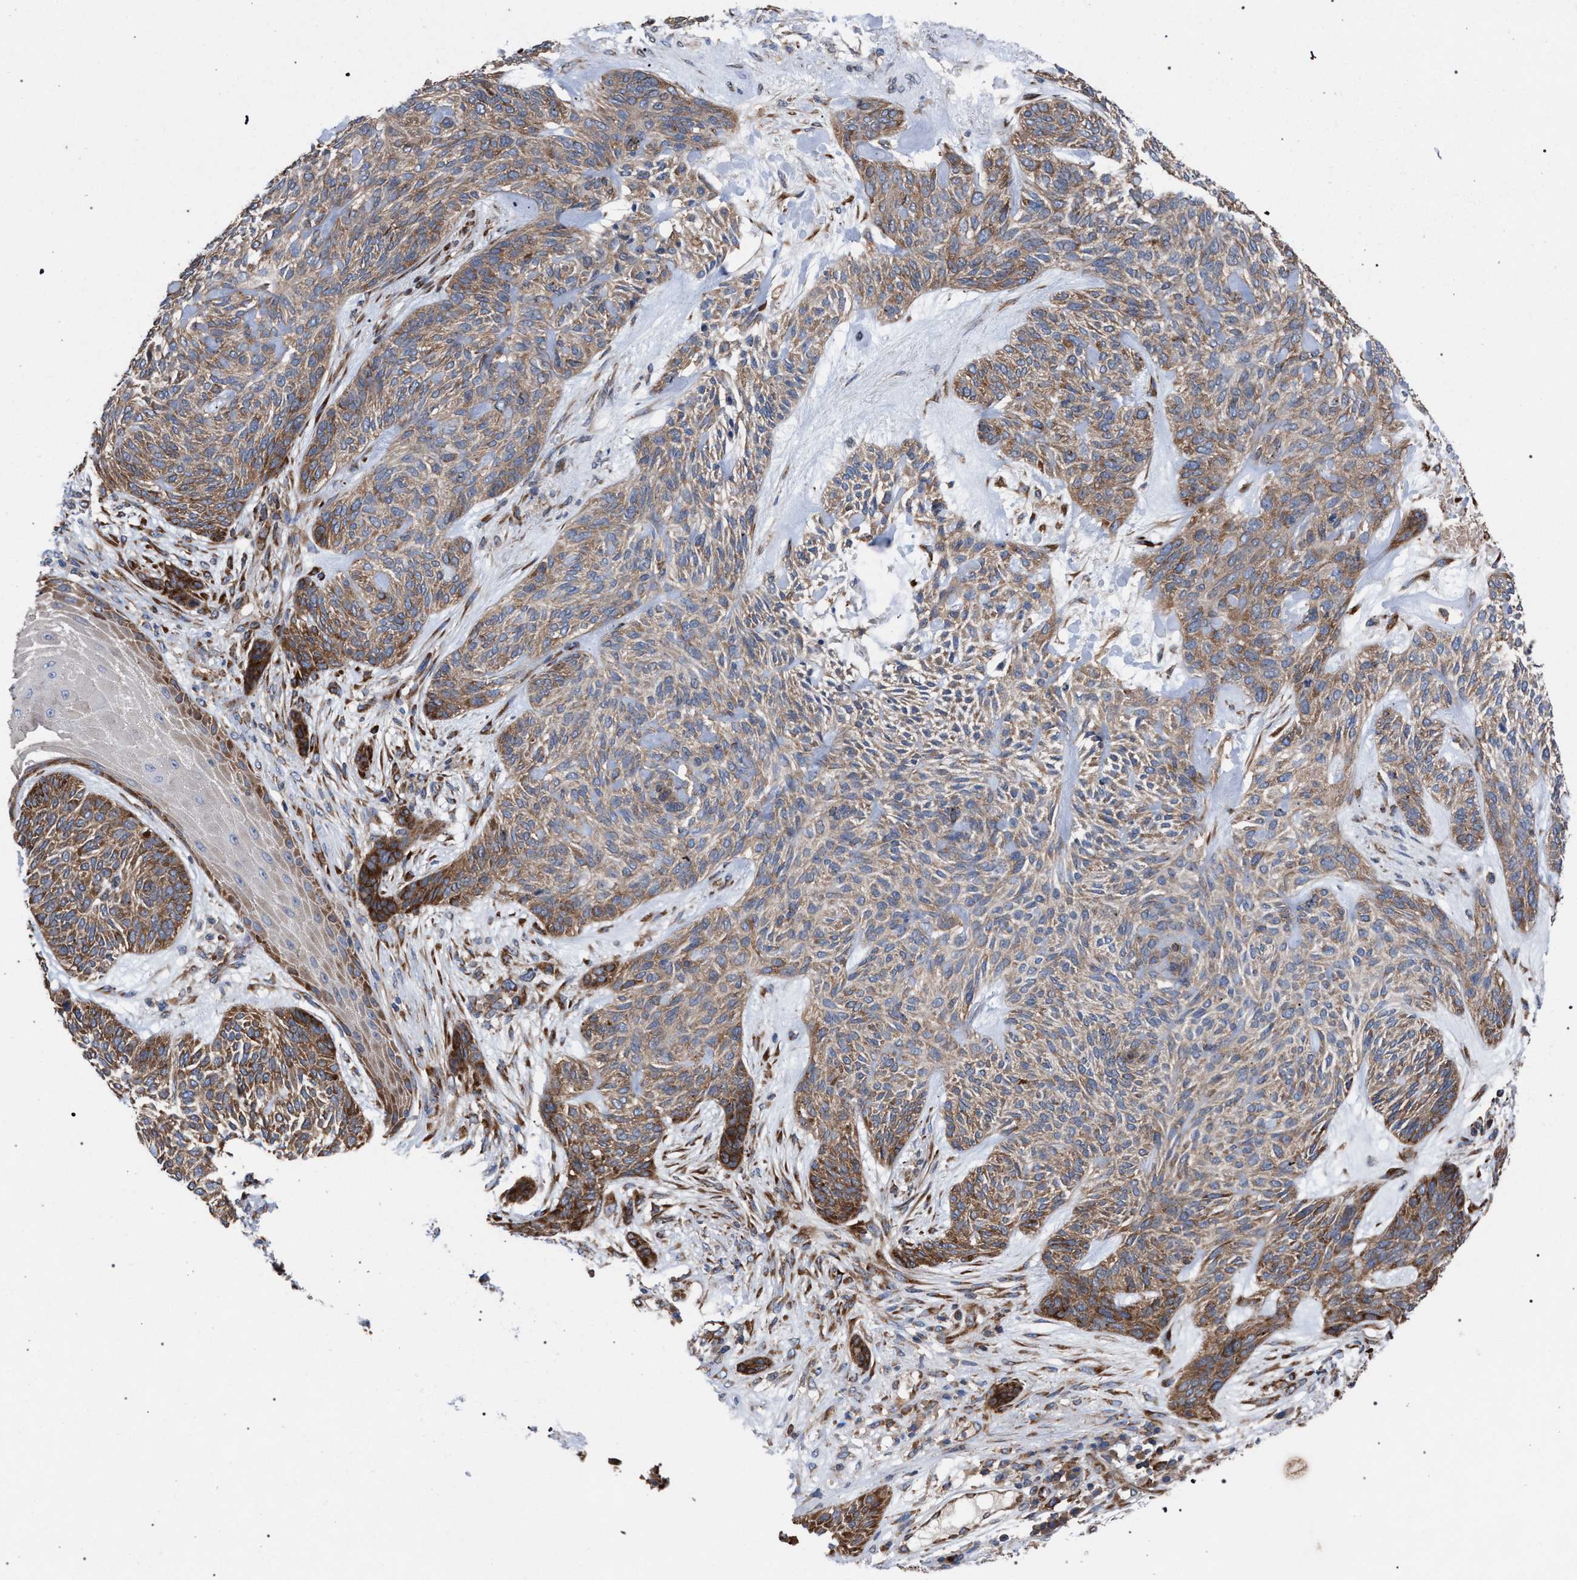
{"staining": {"intensity": "moderate", "quantity": ">75%", "location": "cytoplasmic/membranous"}, "tissue": "skin cancer", "cell_type": "Tumor cells", "image_type": "cancer", "snomed": [{"axis": "morphology", "description": "Basal cell carcinoma"}, {"axis": "topography", "description": "Skin"}], "caption": "This is a micrograph of IHC staining of skin cancer, which shows moderate positivity in the cytoplasmic/membranous of tumor cells.", "gene": "CDR2L", "patient": {"sex": "male", "age": 55}}